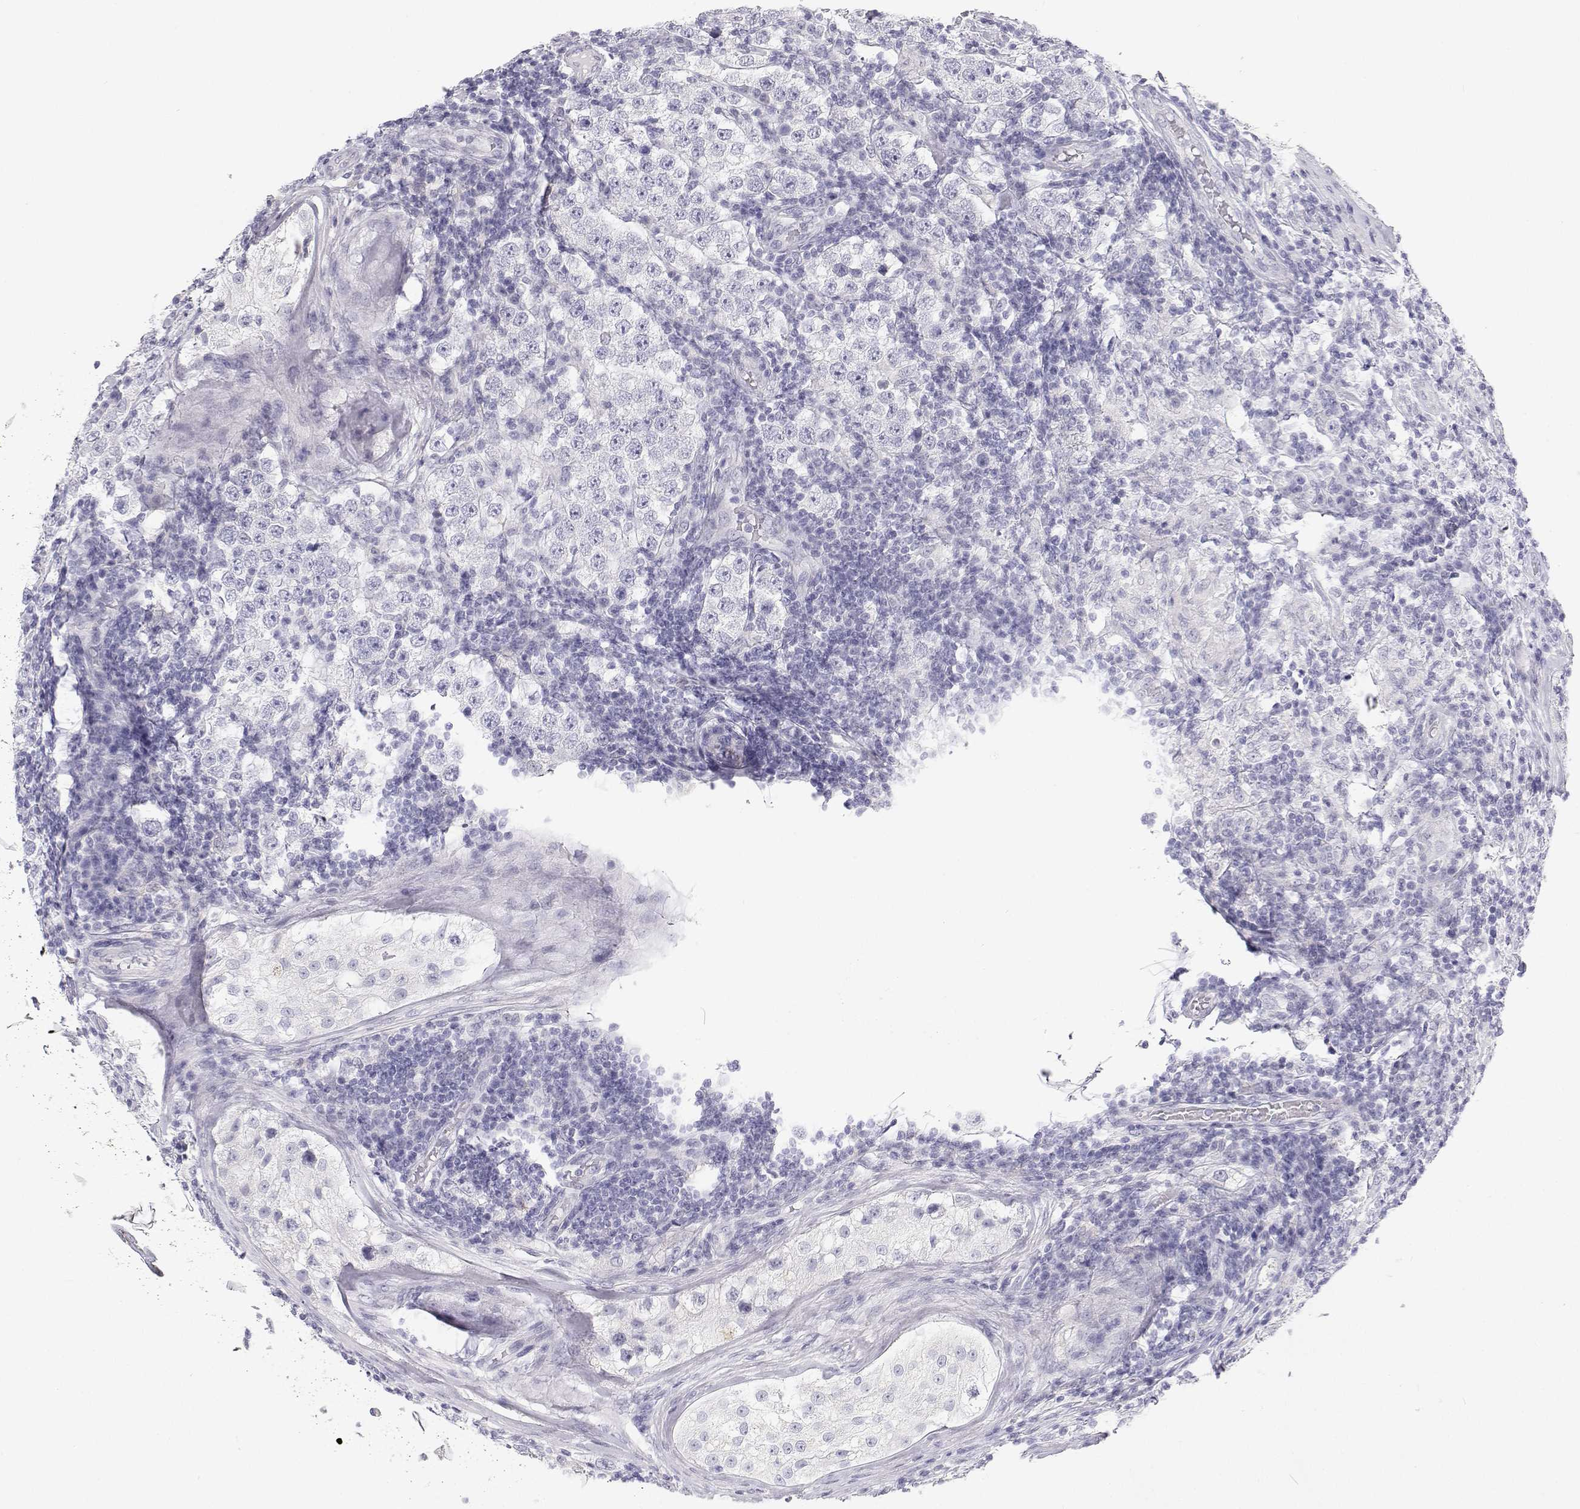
{"staining": {"intensity": "negative", "quantity": "none", "location": "none"}, "tissue": "urothelial cancer", "cell_type": "Tumor cells", "image_type": "cancer", "snomed": [{"axis": "morphology", "description": "Normal tissue, NOS"}, {"axis": "morphology", "description": "Urothelial carcinoma, High grade"}, {"axis": "morphology", "description": "Seminoma, NOS"}, {"axis": "morphology", "description": "Carcinoma, Embryonal, NOS"}, {"axis": "topography", "description": "Urinary bladder"}, {"axis": "topography", "description": "Testis"}], "caption": "The histopathology image shows no staining of tumor cells in urothelial carcinoma (high-grade).", "gene": "TTN", "patient": {"sex": "male", "age": 41}}